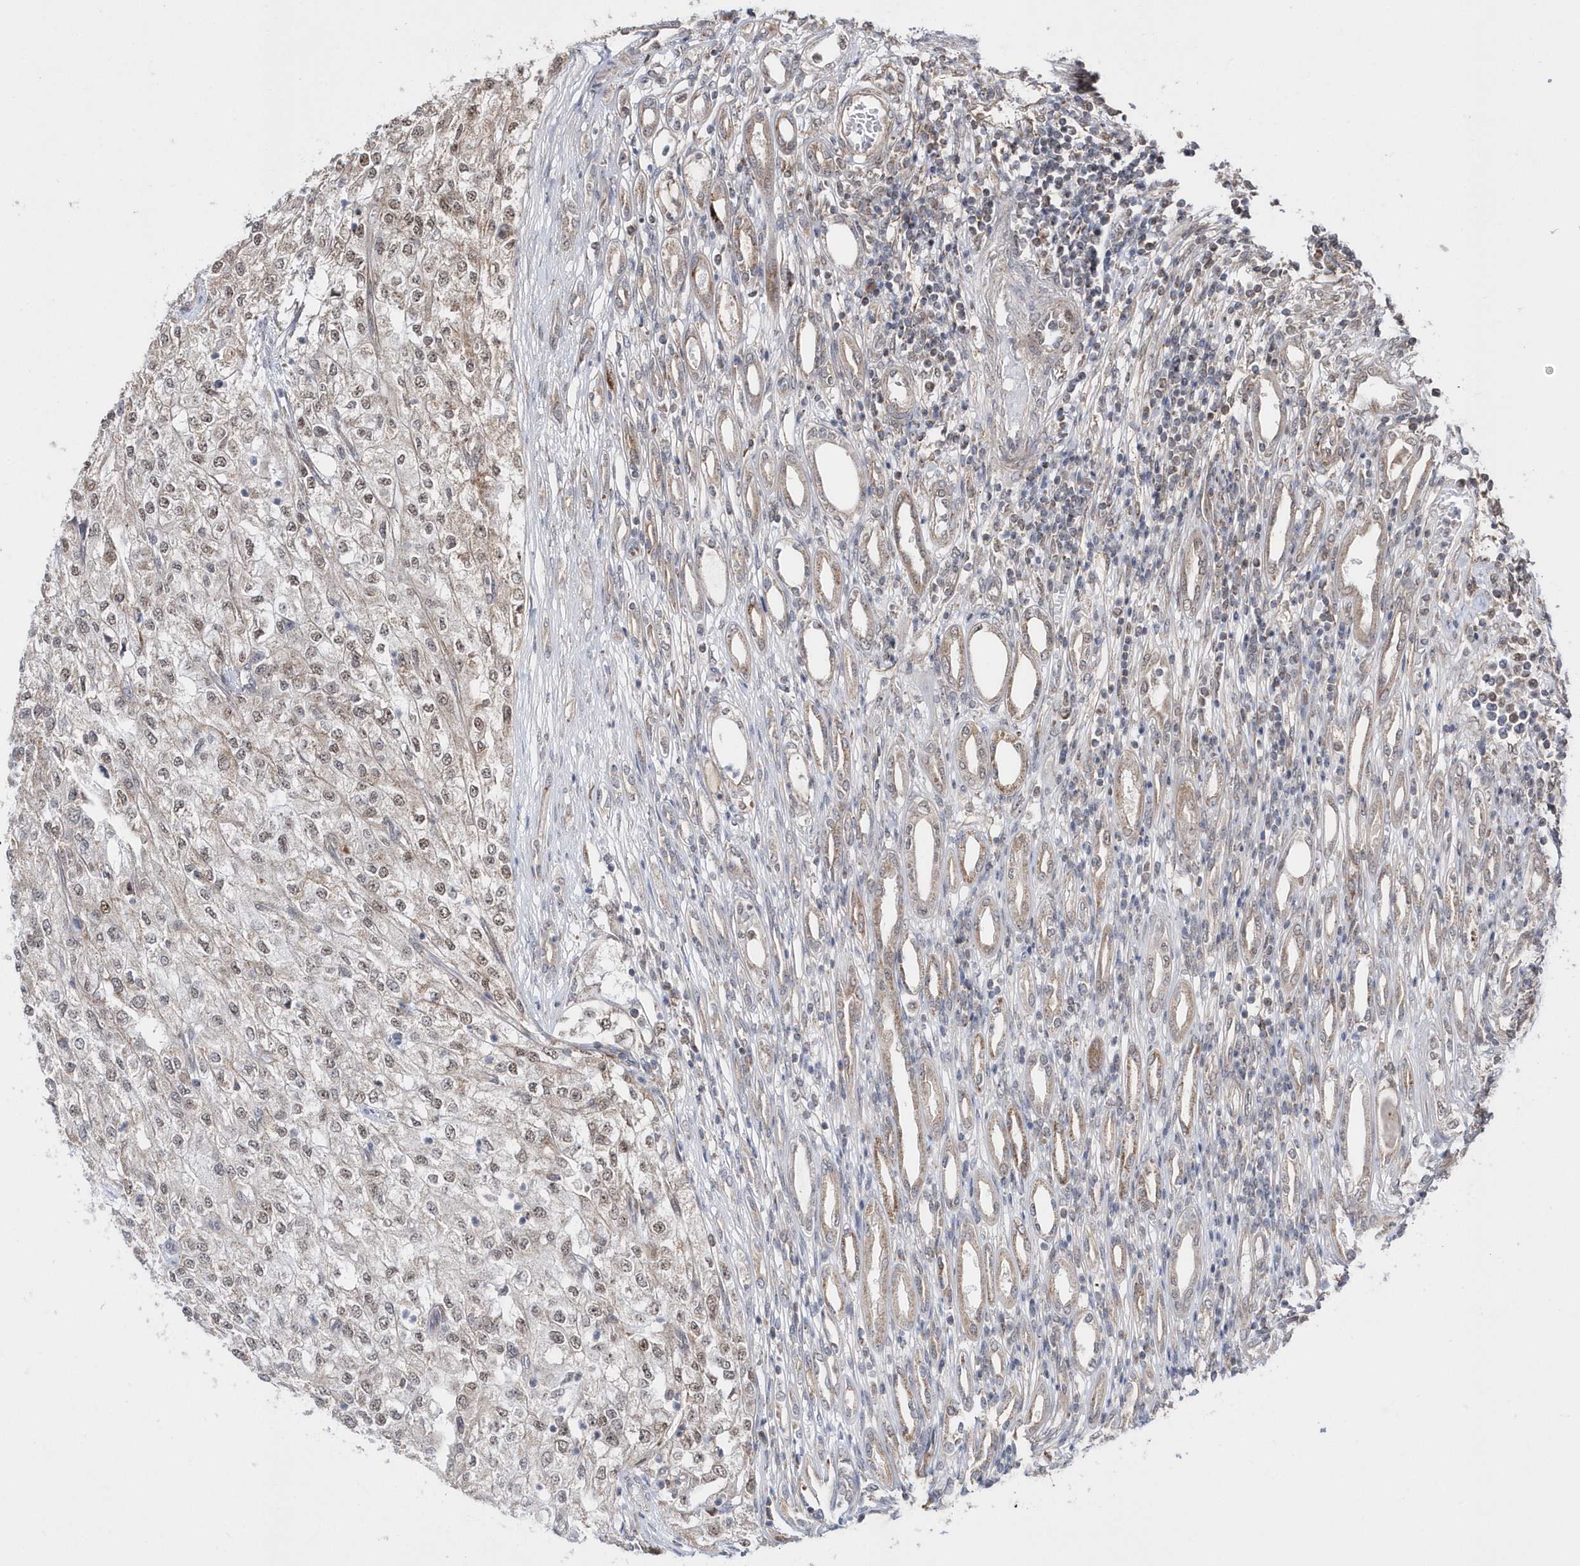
{"staining": {"intensity": "negative", "quantity": "none", "location": "none"}, "tissue": "renal cancer", "cell_type": "Tumor cells", "image_type": "cancer", "snomed": [{"axis": "morphology", "description": "Adenocarcinoma, NOS"}, {"axis": "topography", "description": "Kidney"}], "caption": "This is an immunohistochemistry image of renal adenocarcinoma. There is no staining in tumor cells.", "gene": "DALRD3", "patient": {"sex": "female", "age": 54}}